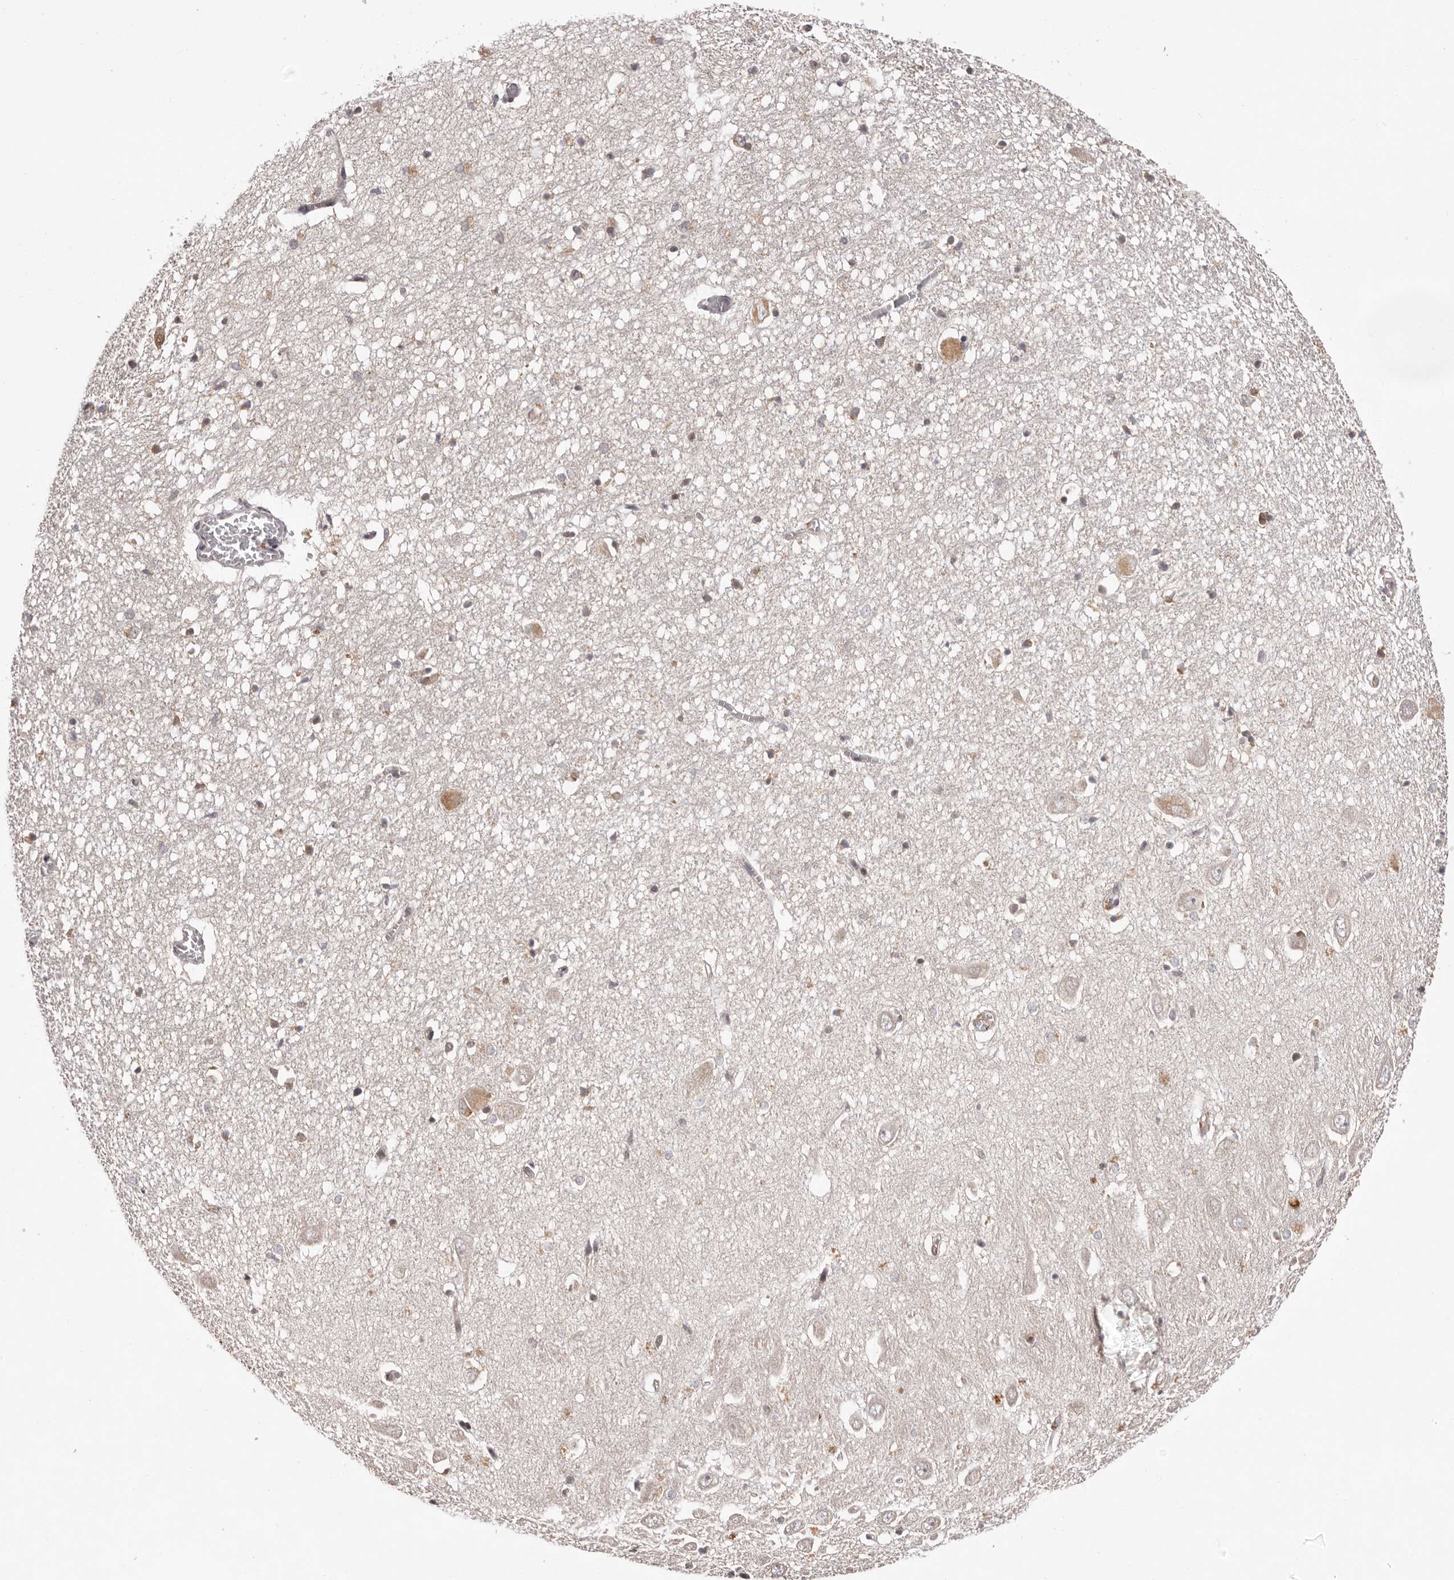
{"staining": {"intensity": "weak", "quantity": "<25%", "location": "cytoplasmic/membranous"}, "tissue": "hippocampus", "cell_type": "Glial cells", "image_type": "normal", "snomed": [{"axis": "morphology", "description": "Normal tissue, NOS"}, {"axis": "topography", "description": "Hippocampus"}], "caption": "Hippocampus was stained to show a protein in brown. There is no significant staining in glial cells. (Stains: DAB (3,3'-diaminobenzidine) immunohistochemistry with hematoxylin counter stain, Microscopy: brightfield microscopy at high magnification).", "gene": "TBX5", "patient": {"sex": "female", "age": 64}}